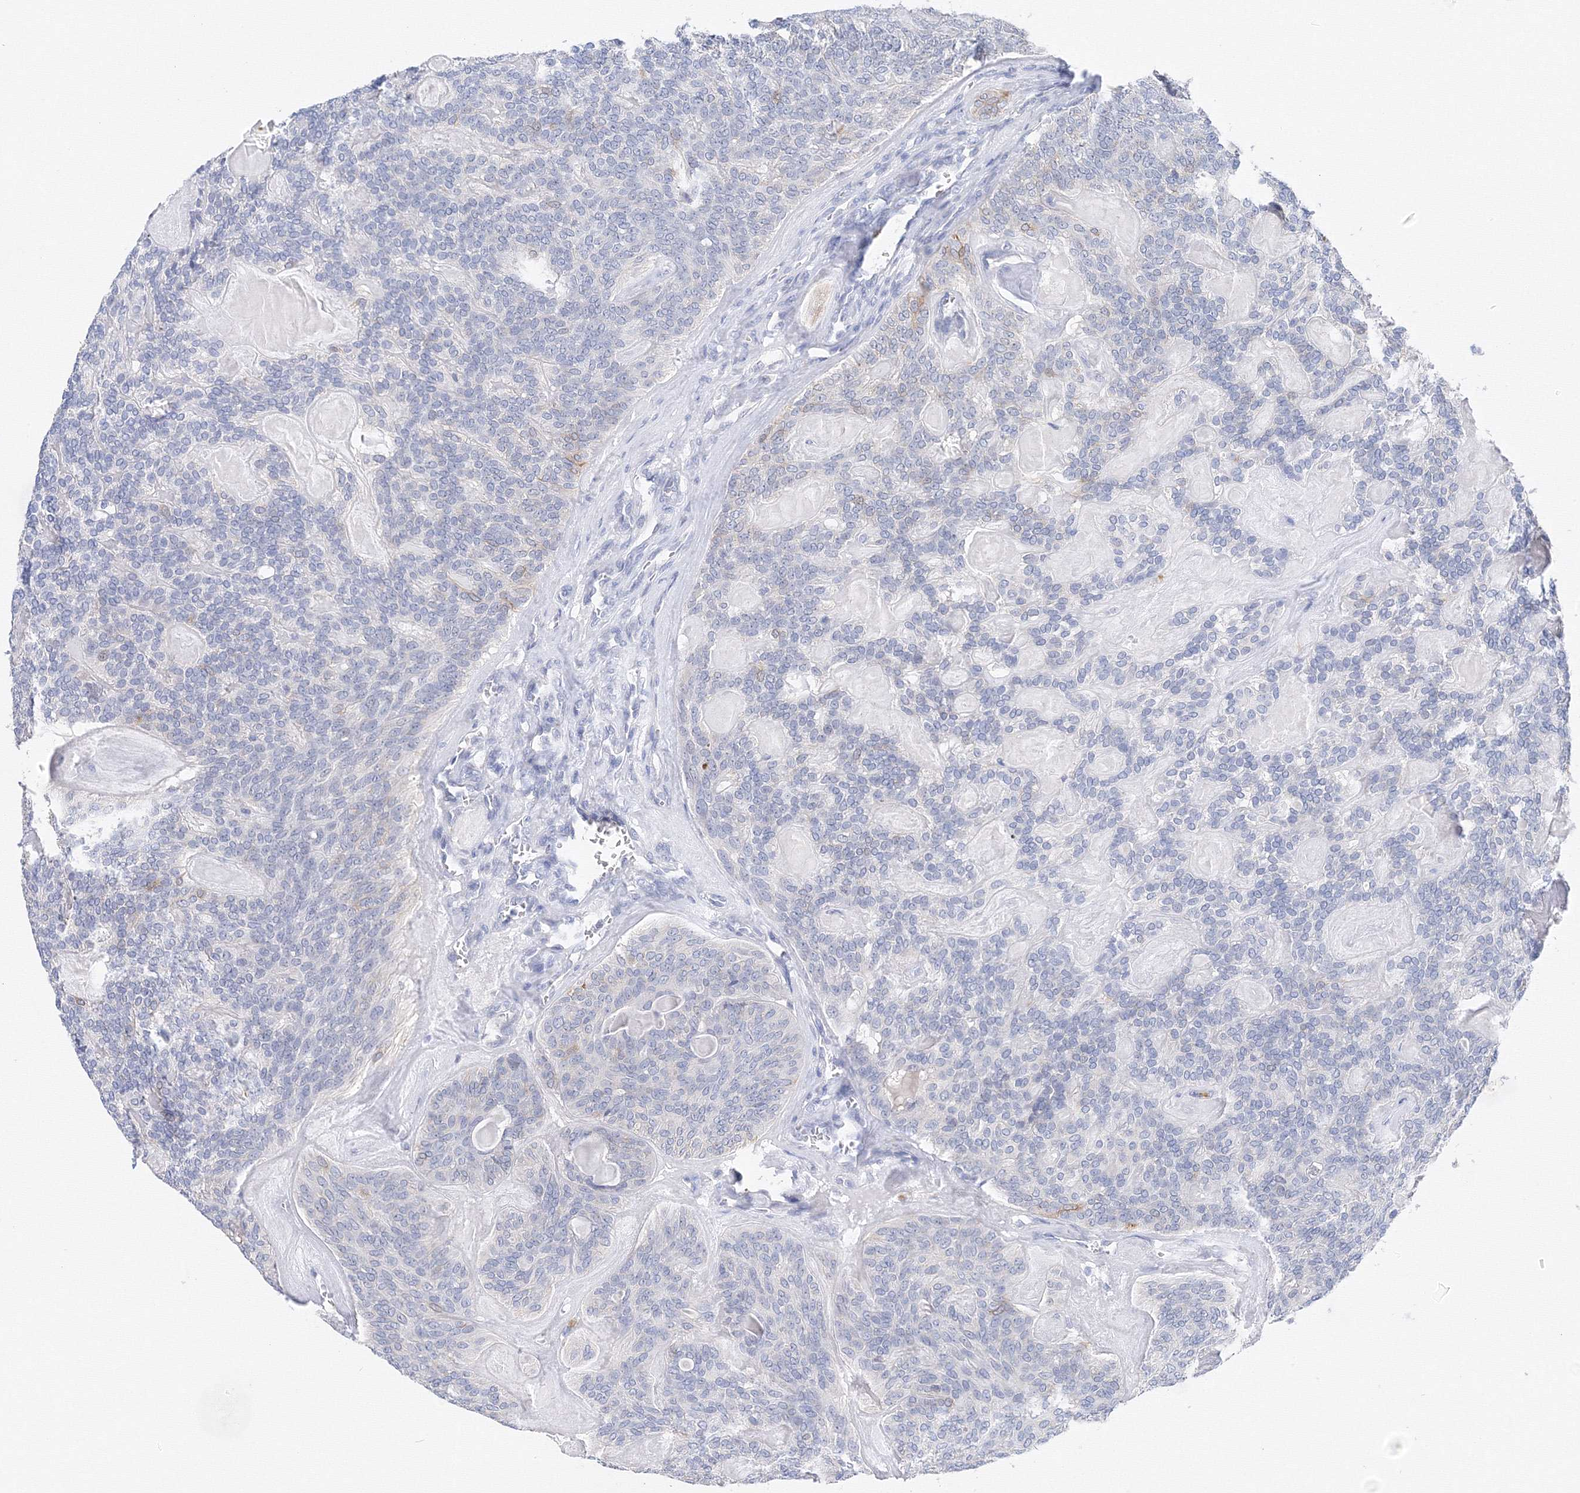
{"staining": {"intensity": "negative", "quantity": "none", "location": "none"}, "tissue": "head and neck cancer", "cell_type": "Tumor cells", "image_type": "cancer", "snomed": [{"axis": "morphology", "description": "Adenocarcinoma, NOS"}, {"axis": "topography", "description": "Head-Neck"}], "caption": "Micrograph shows no protein staining in tumor cells of head and neck adenocarcinoma tissue.", "gene": "TAMM41", "patient": {"sex": "male", "age": 66}}